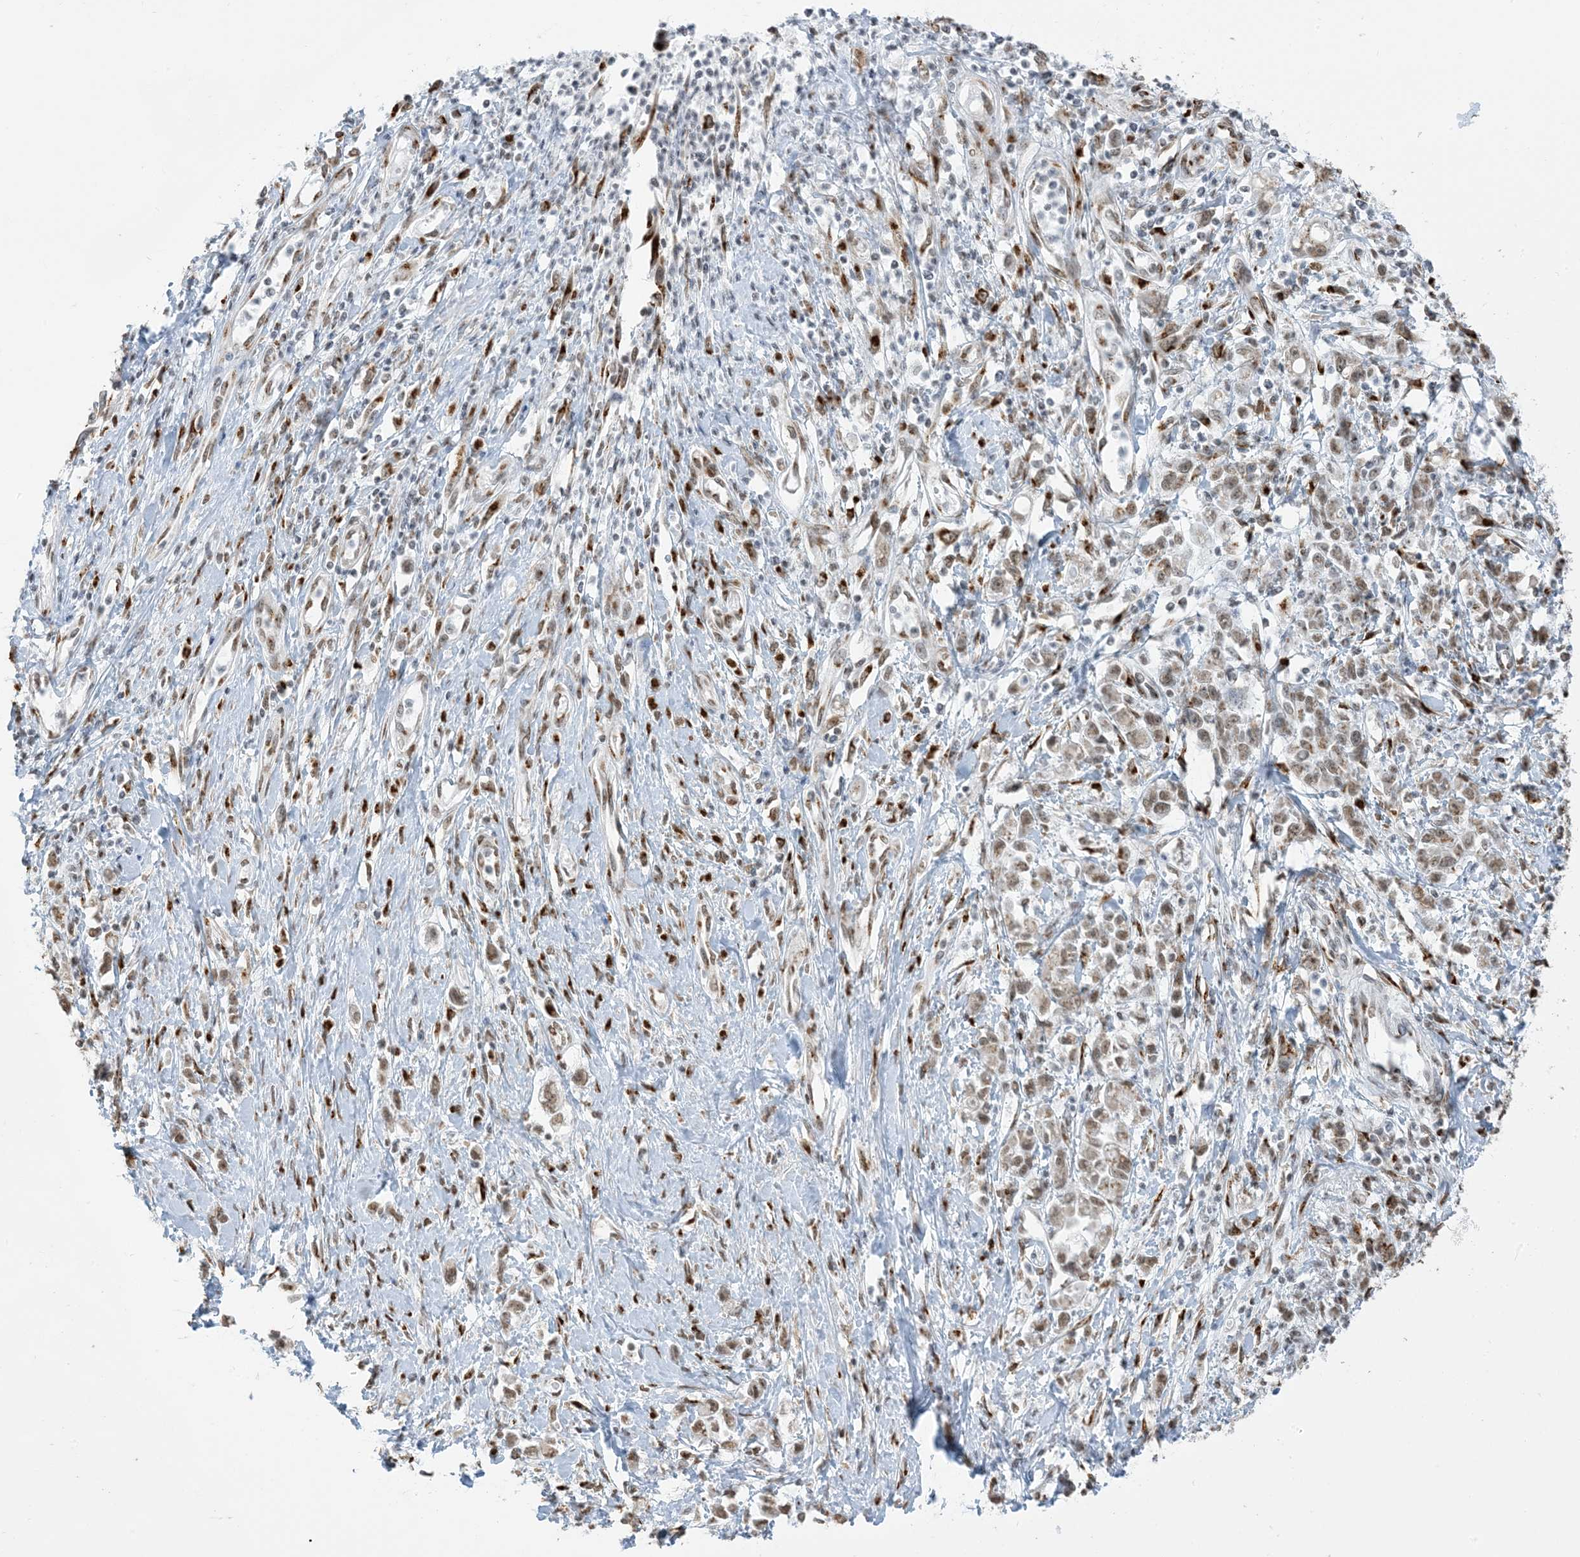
{"staining": {"intensity": "moderate", "quantity": ">75%", "location": "cytoplasmic/membranous,nuclear"}, "tissue": "stomach cancer", "cell_type": "Tumor cells", "image_type": "cancer", "snomed": [{"axis": "morphology", "description": "Adenocarcinoma, NOS"}, {"axis": "topography", "description": "Stomach"}], "caption": "A brown stain highlights moderate cytoplasmic/membranous and nuclear positivity of a protein in human adenocarcinoma (stomach) tumor cells.", "gene": "GPR107", "patient": {"sex": "female", "age": 76}}